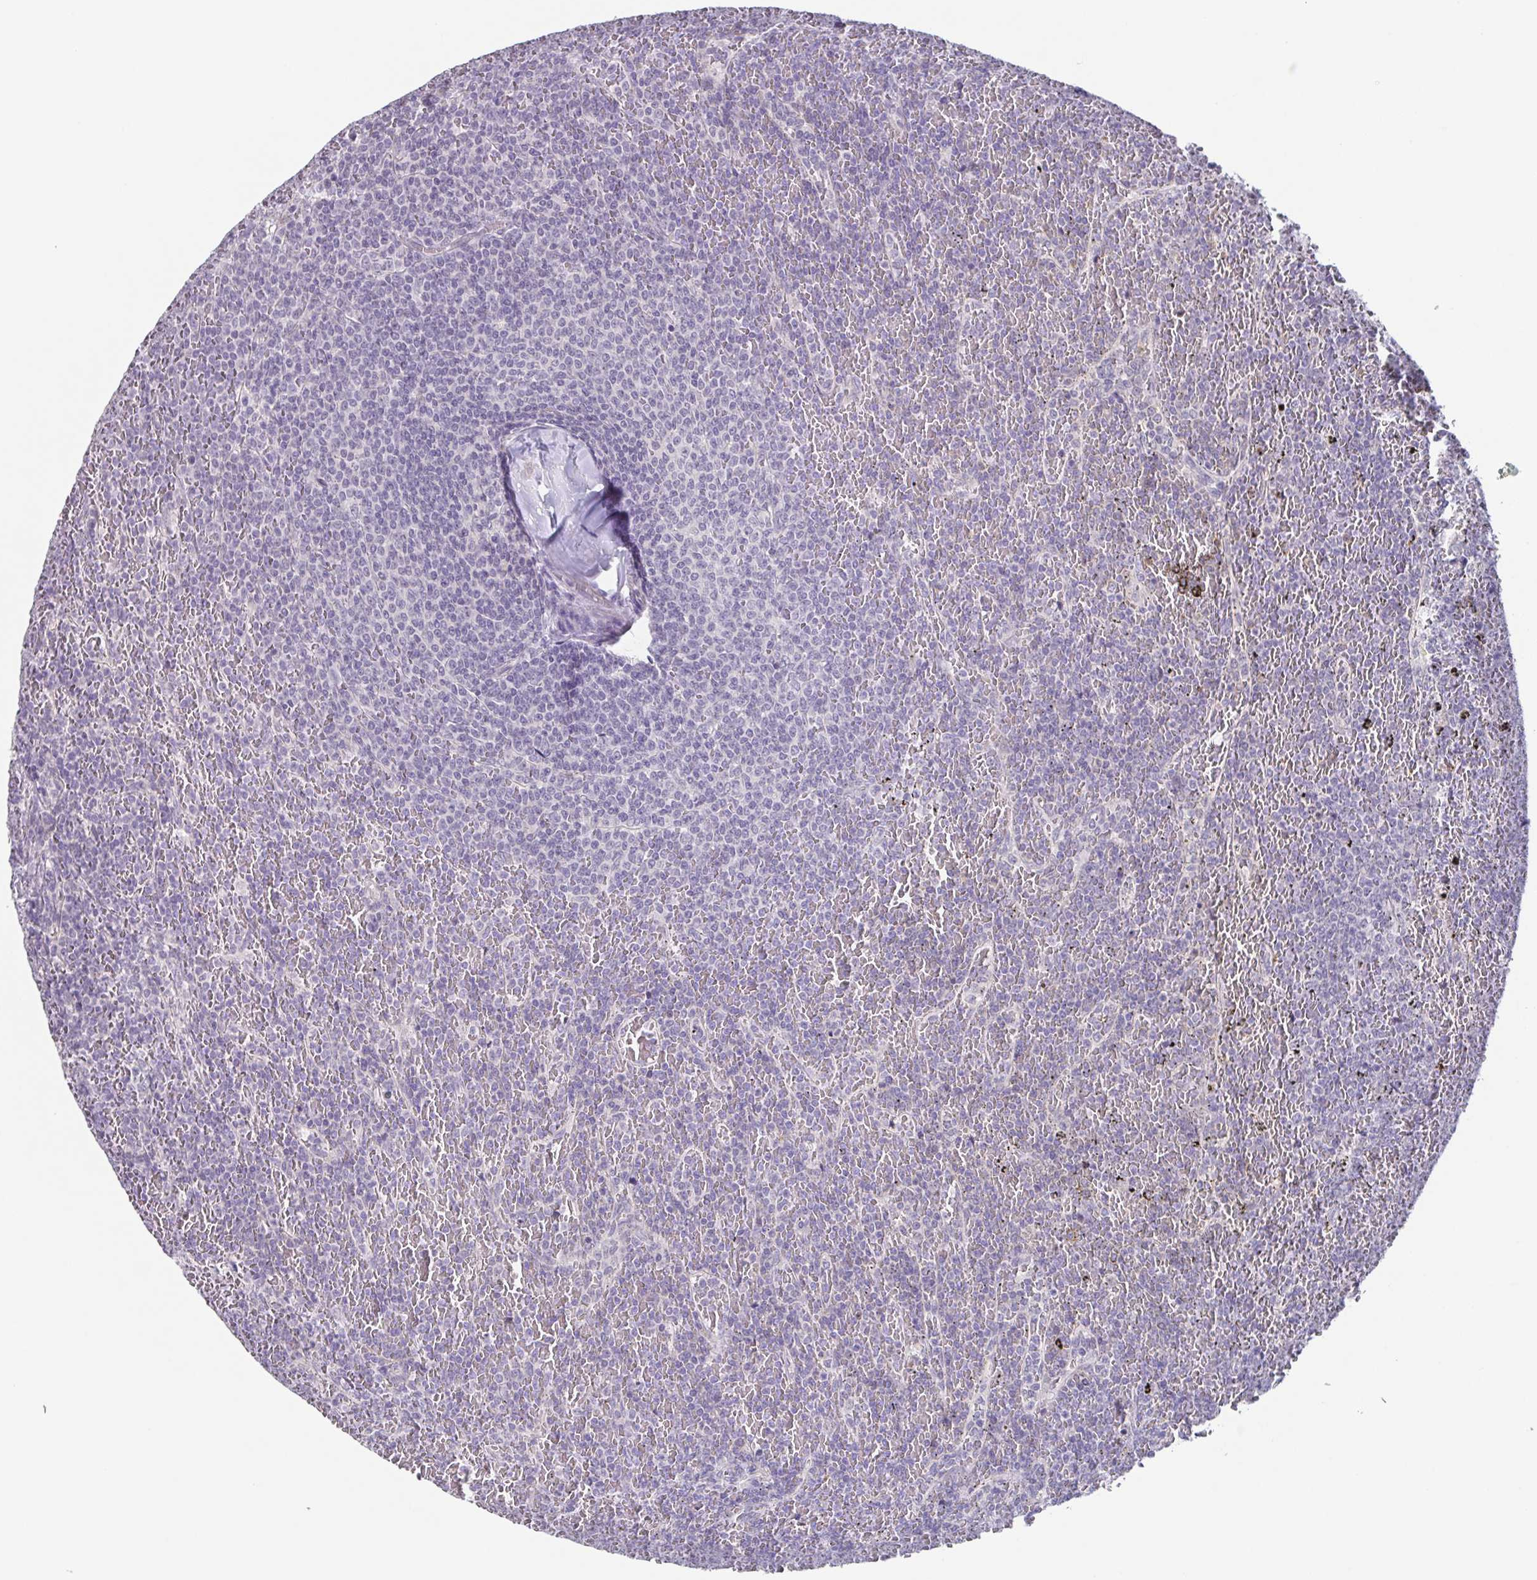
{"staining": {"intensity": "negative", "quantity": "none", "location": "none"}, "tissue": "lymphoma", "cell_type": "Tumor cells", "image_type": "cancer", "snomed": [{"axis": "morphology", "description": "Malignant lymphoma, non-Hodgkin's type, Low grade"}, {"axis": "topography", "description": "Spleen"}], "caption": "A photomicrograph of lymphoma stained for a protein displays no brown staining in tumor cells.", "gene": "GHRL", "patient": {"sex": "female", "age": 77}}